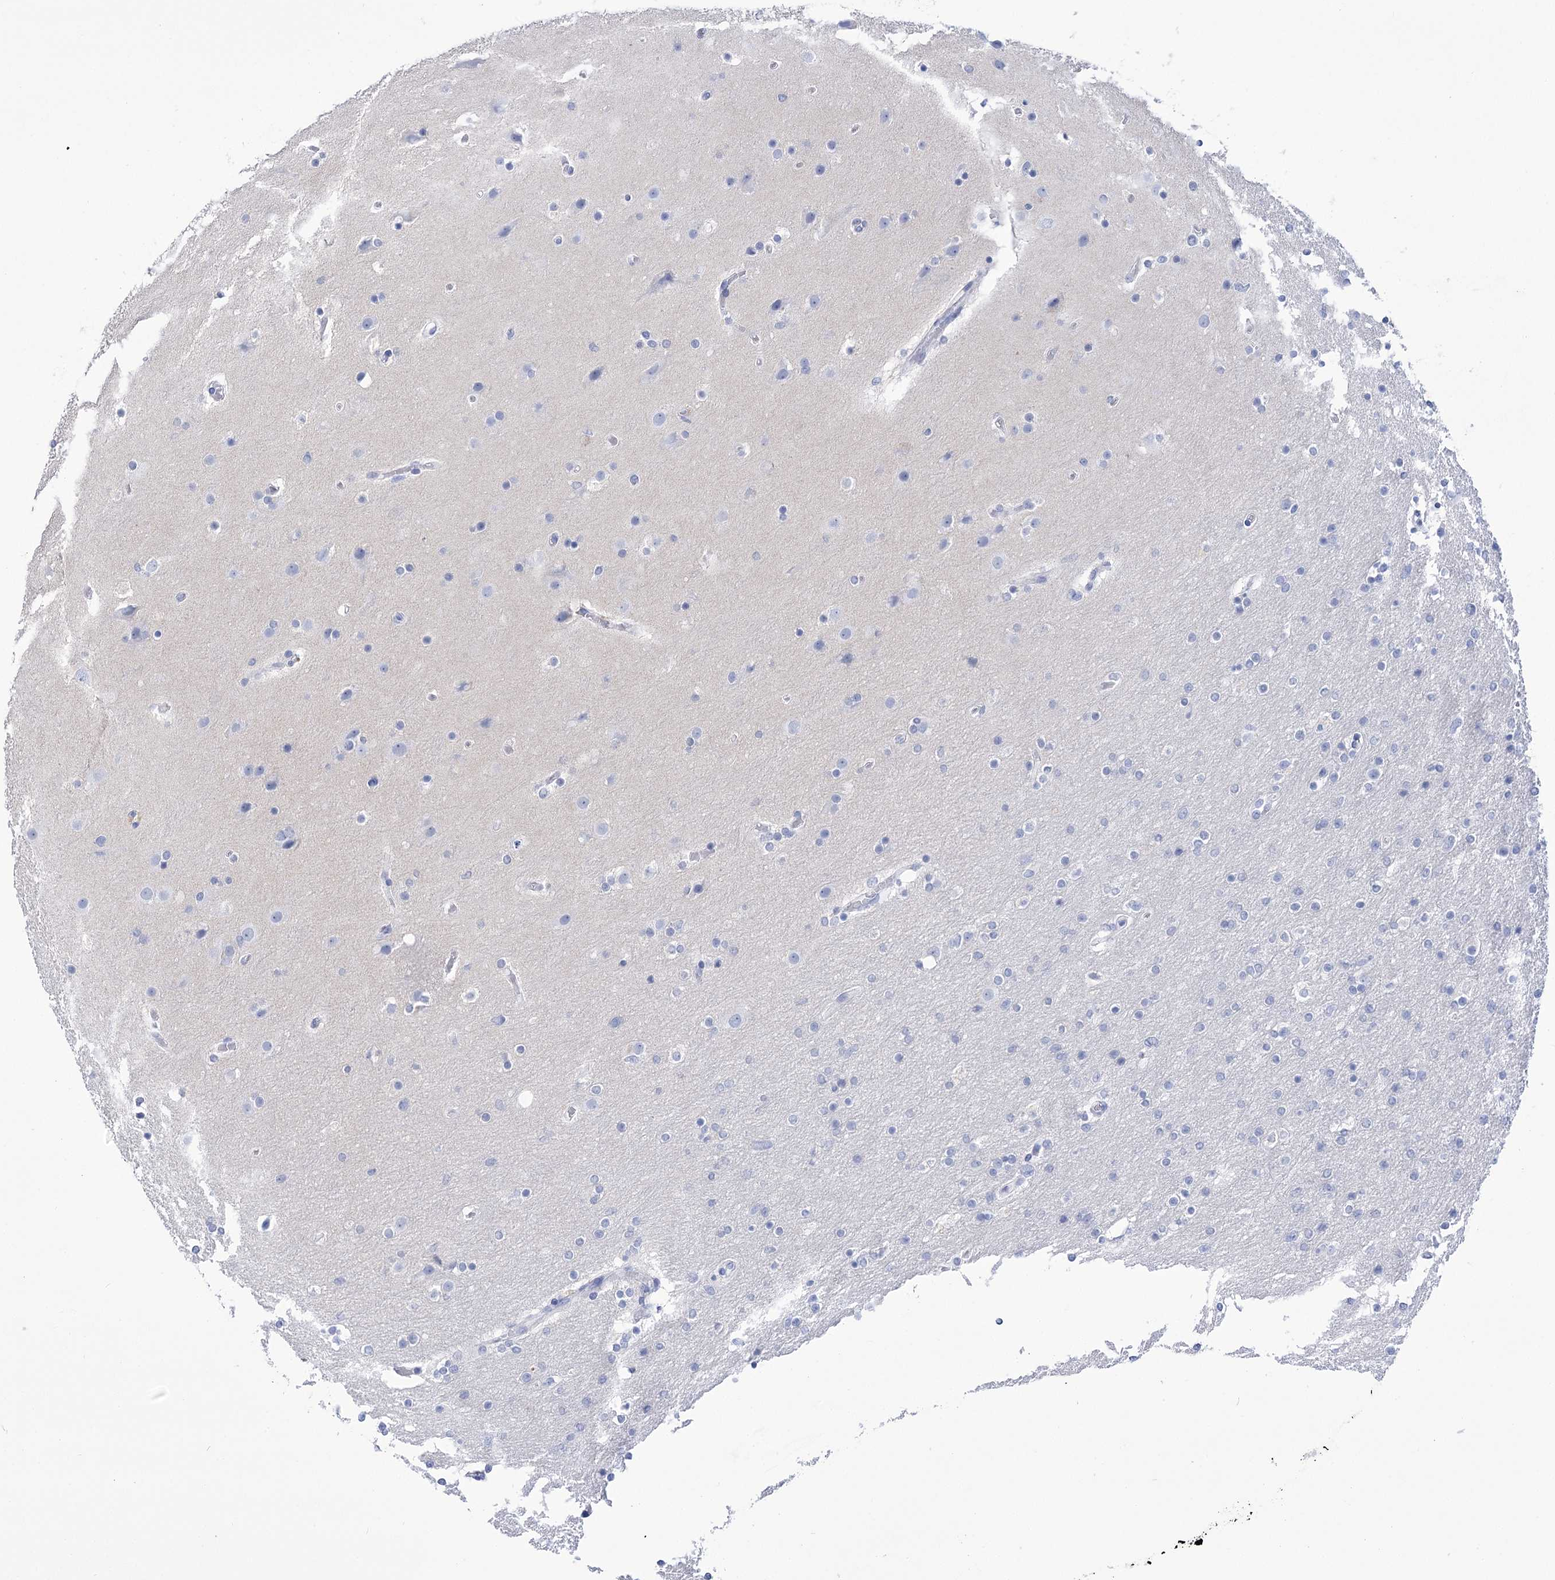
{"staining": {"intensity": "negative", "quantity": "none", "location": "none"}, "tissue": "glioma", "cell_type": "Tumor cells", "image_type": "cancer", "snomed": [{"axis": "morphology", "description": "Glioma, malignant, High grade"}, {"axis": "topography", "description": "Cerebral cortex"}], "caption": "The histopathology image demonstrates no staining of tumor cells in malignant glioma (high-grade).", "gene": "PBLD", "patient": {"sex": "female", "age": 36}}